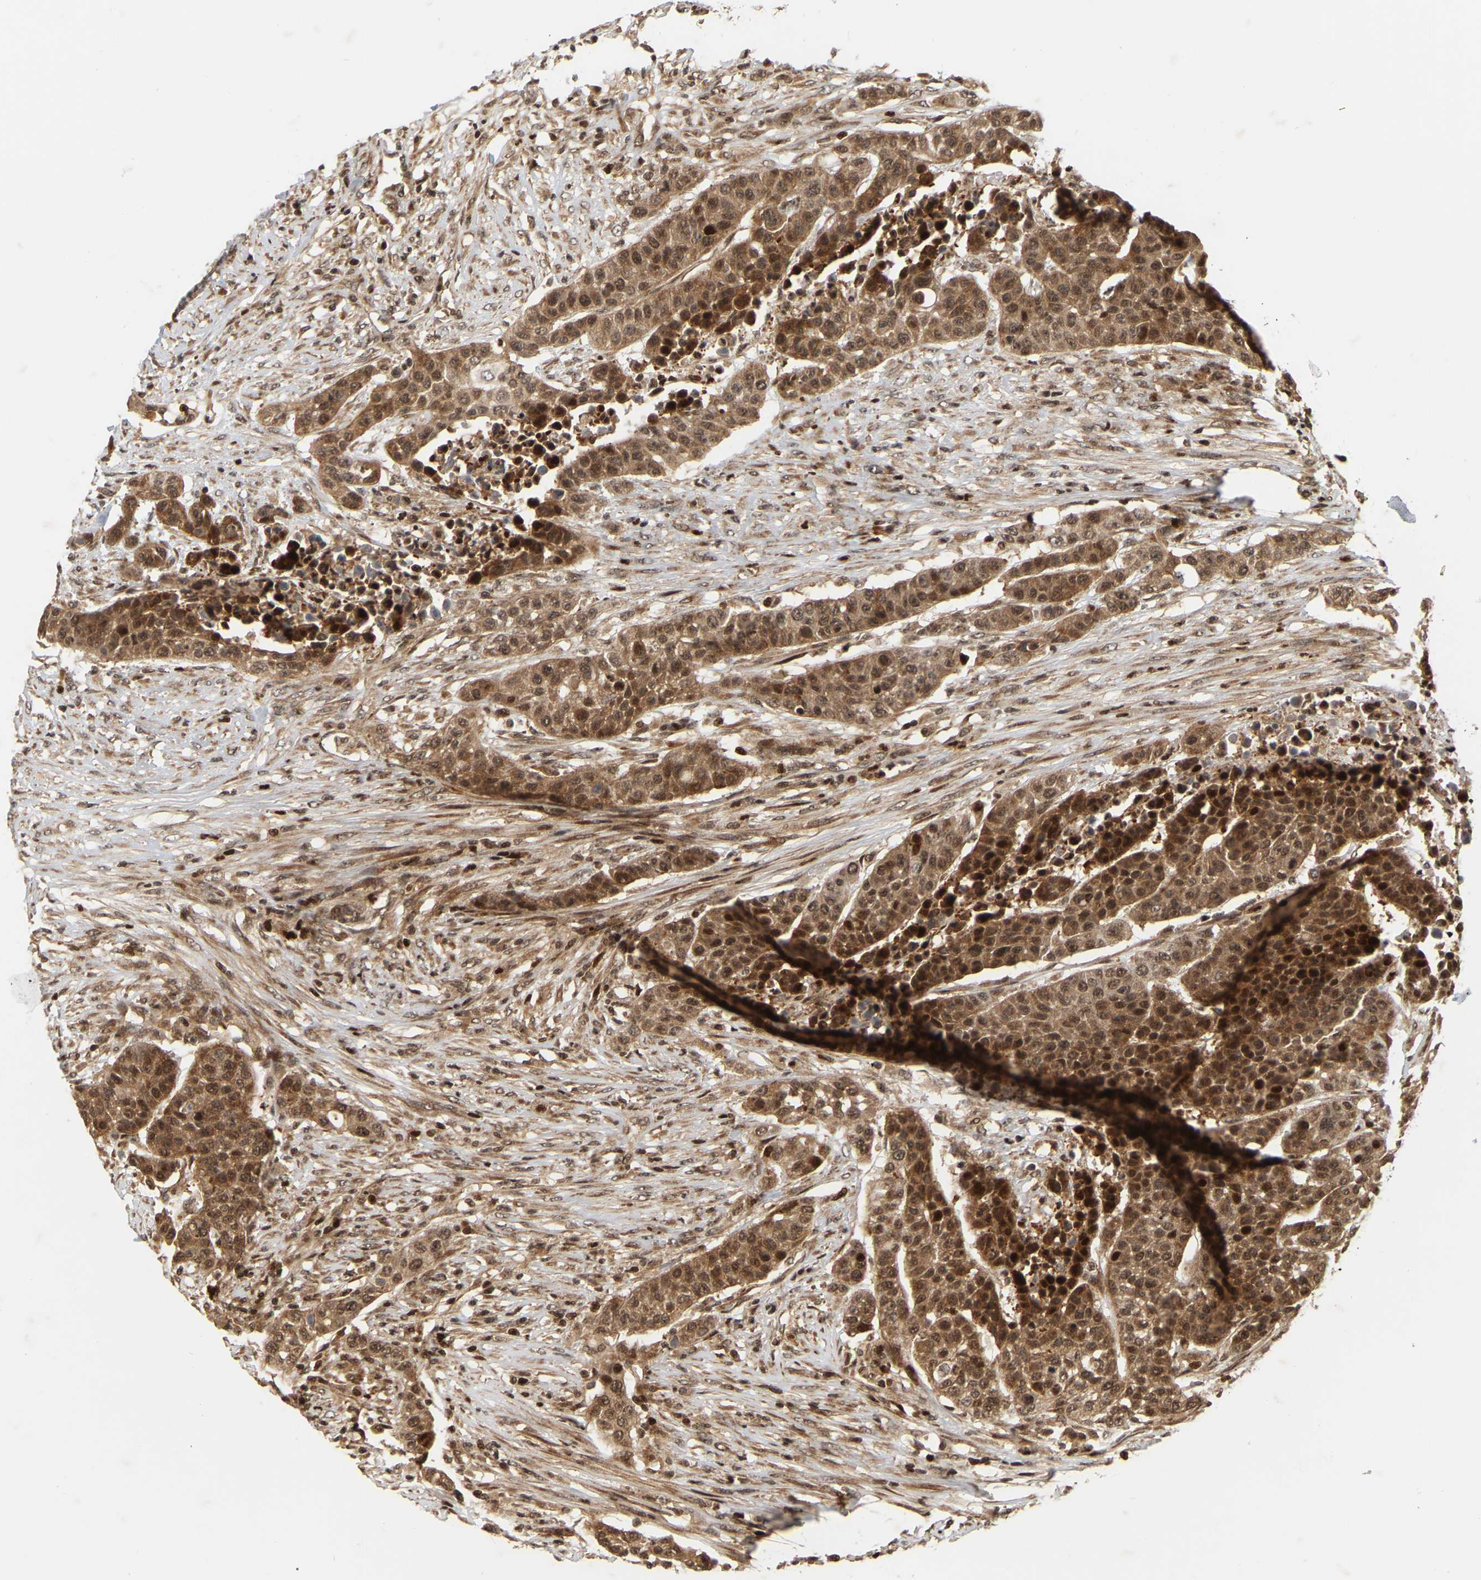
{"staining": {"intensity": "moderate", "quantity": ">75%", "location": "cytoplasmic/membranous,nuclear"}, "tissue": "urothelial cancer", "cell_type": "Tumor cells", "image_type": "cancer", "snomed": [{"axis": "morphology", "description": "Urothelial carcinoma, High grade"}, {"axis": "topography", "description": "Urinary bladder"}], "caption": "Human high-grade urothelial carcinoma stained with a protein marker exhibits moderate staining in tumor cells.", "gene": "NFE2L2", "patient": {"sex": "male", "age": 74}}